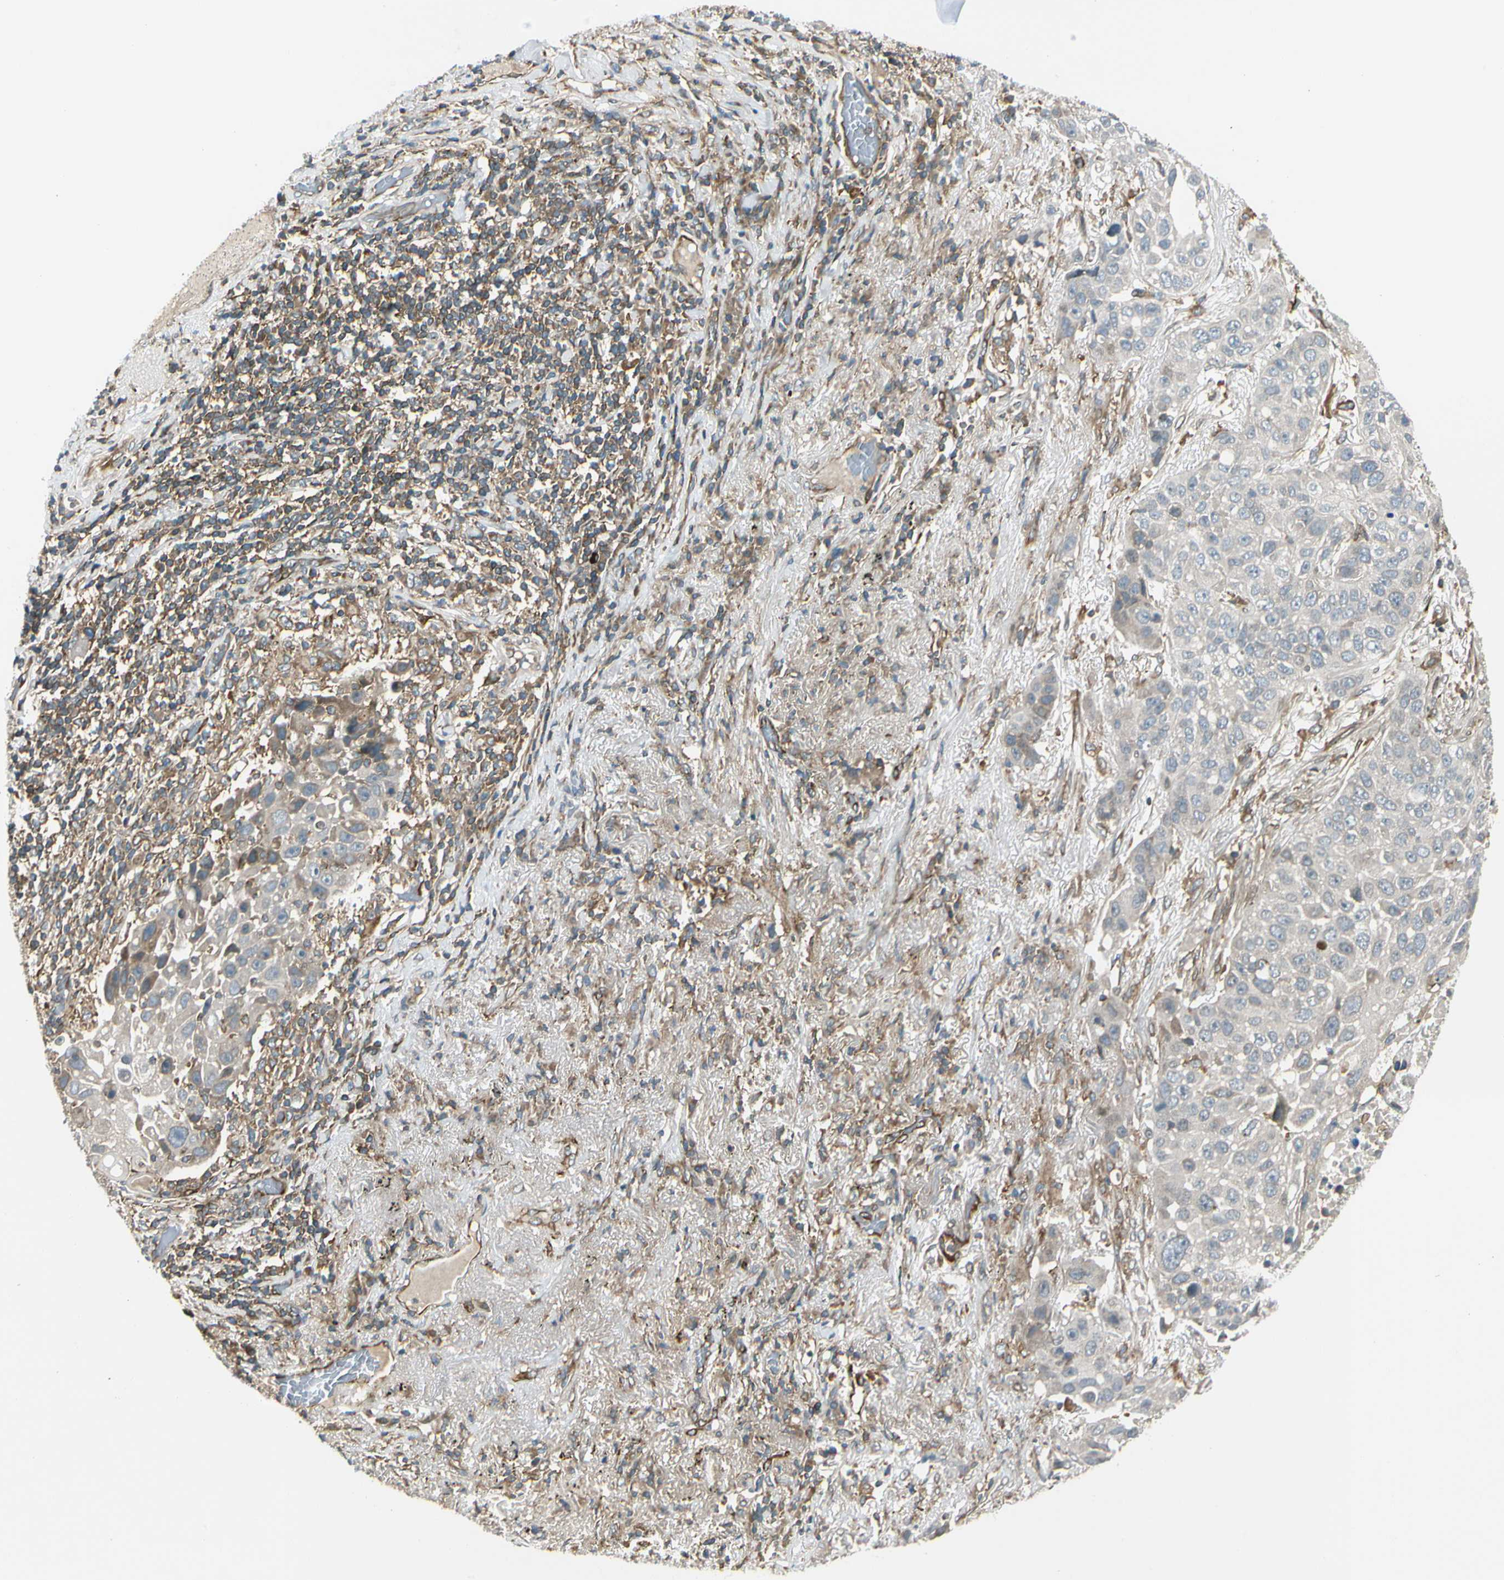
{"staining": {"intensity": "negative", "quantity": "none", "location": "none"}, "tissue": "lung cancer", "cell_type": "Tumor cells", "image_type": "cancer", "snomed": [{"axis": "morphology", "description": "Squamous cell carcinoma, NOS"}, {"axis": "topography", "description": "Lung"}], "caption": "Tumor cells show no significant protein staining in squamous cell carcinoma (lung). (DAB IHC with hematoxylin counter stain).", "gene": "TRIO", "patient": {"sex": "male", "age": 57}}